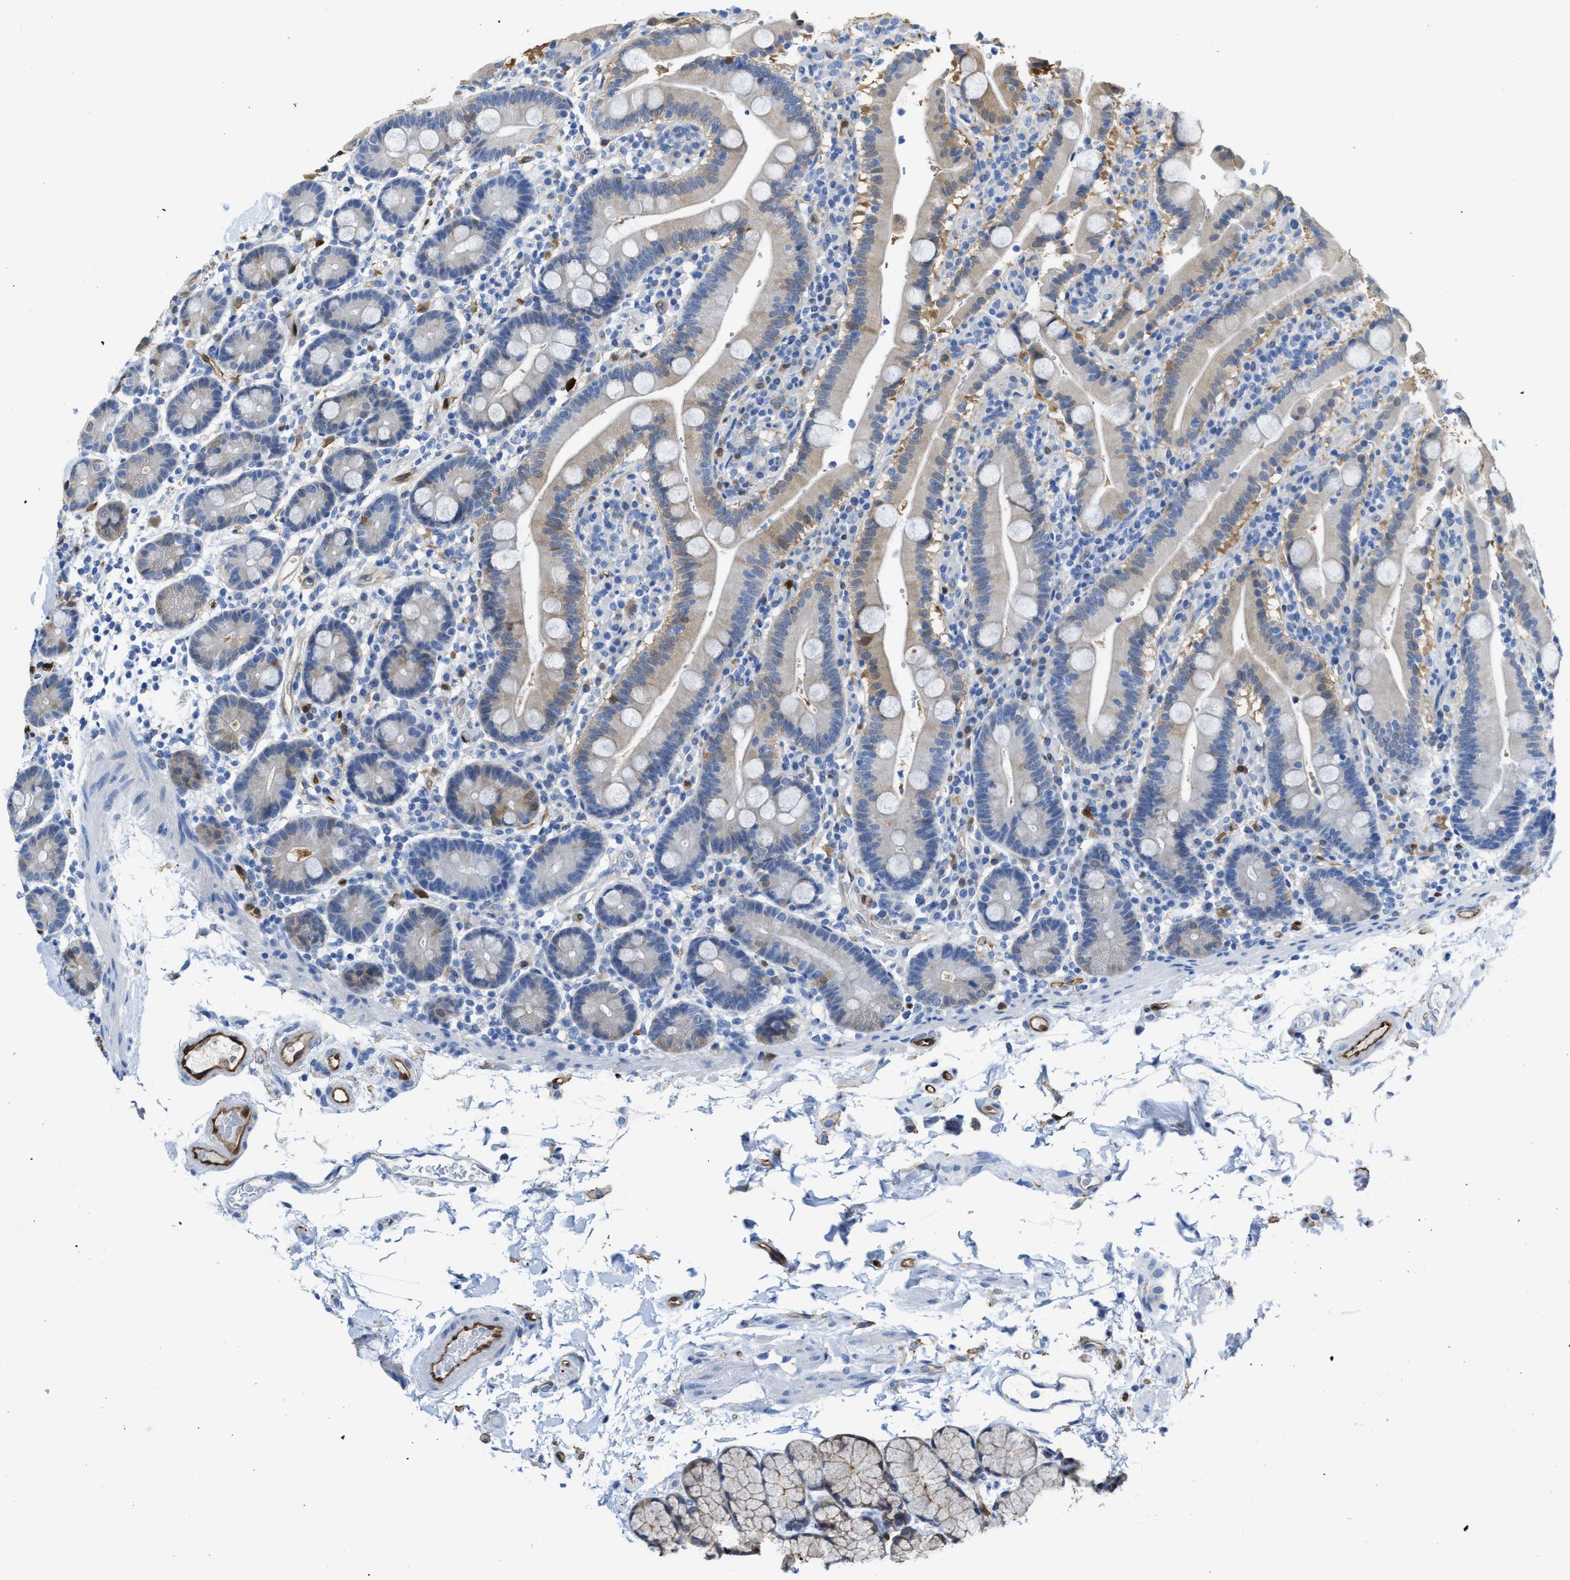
{"staining": {"intensity": "weak", "quantity": "<25%", "location": "cytoplasmic/membranous"}, "tissue": "duodenum", "cell_type": "Glandular cells", "image_type": "normal", "snomed": [{"axis": "morphology", "description": "Normal tissue, NOS"}, {"axis": "topography", "description": "Small intestine, NOS"}], "caption": "Duodenum stained for a protein using immunohistochemistry demonstrates no staining glandular cells.", "gene": "ASS1", "patient": {"sex": "female", "age": 71}}